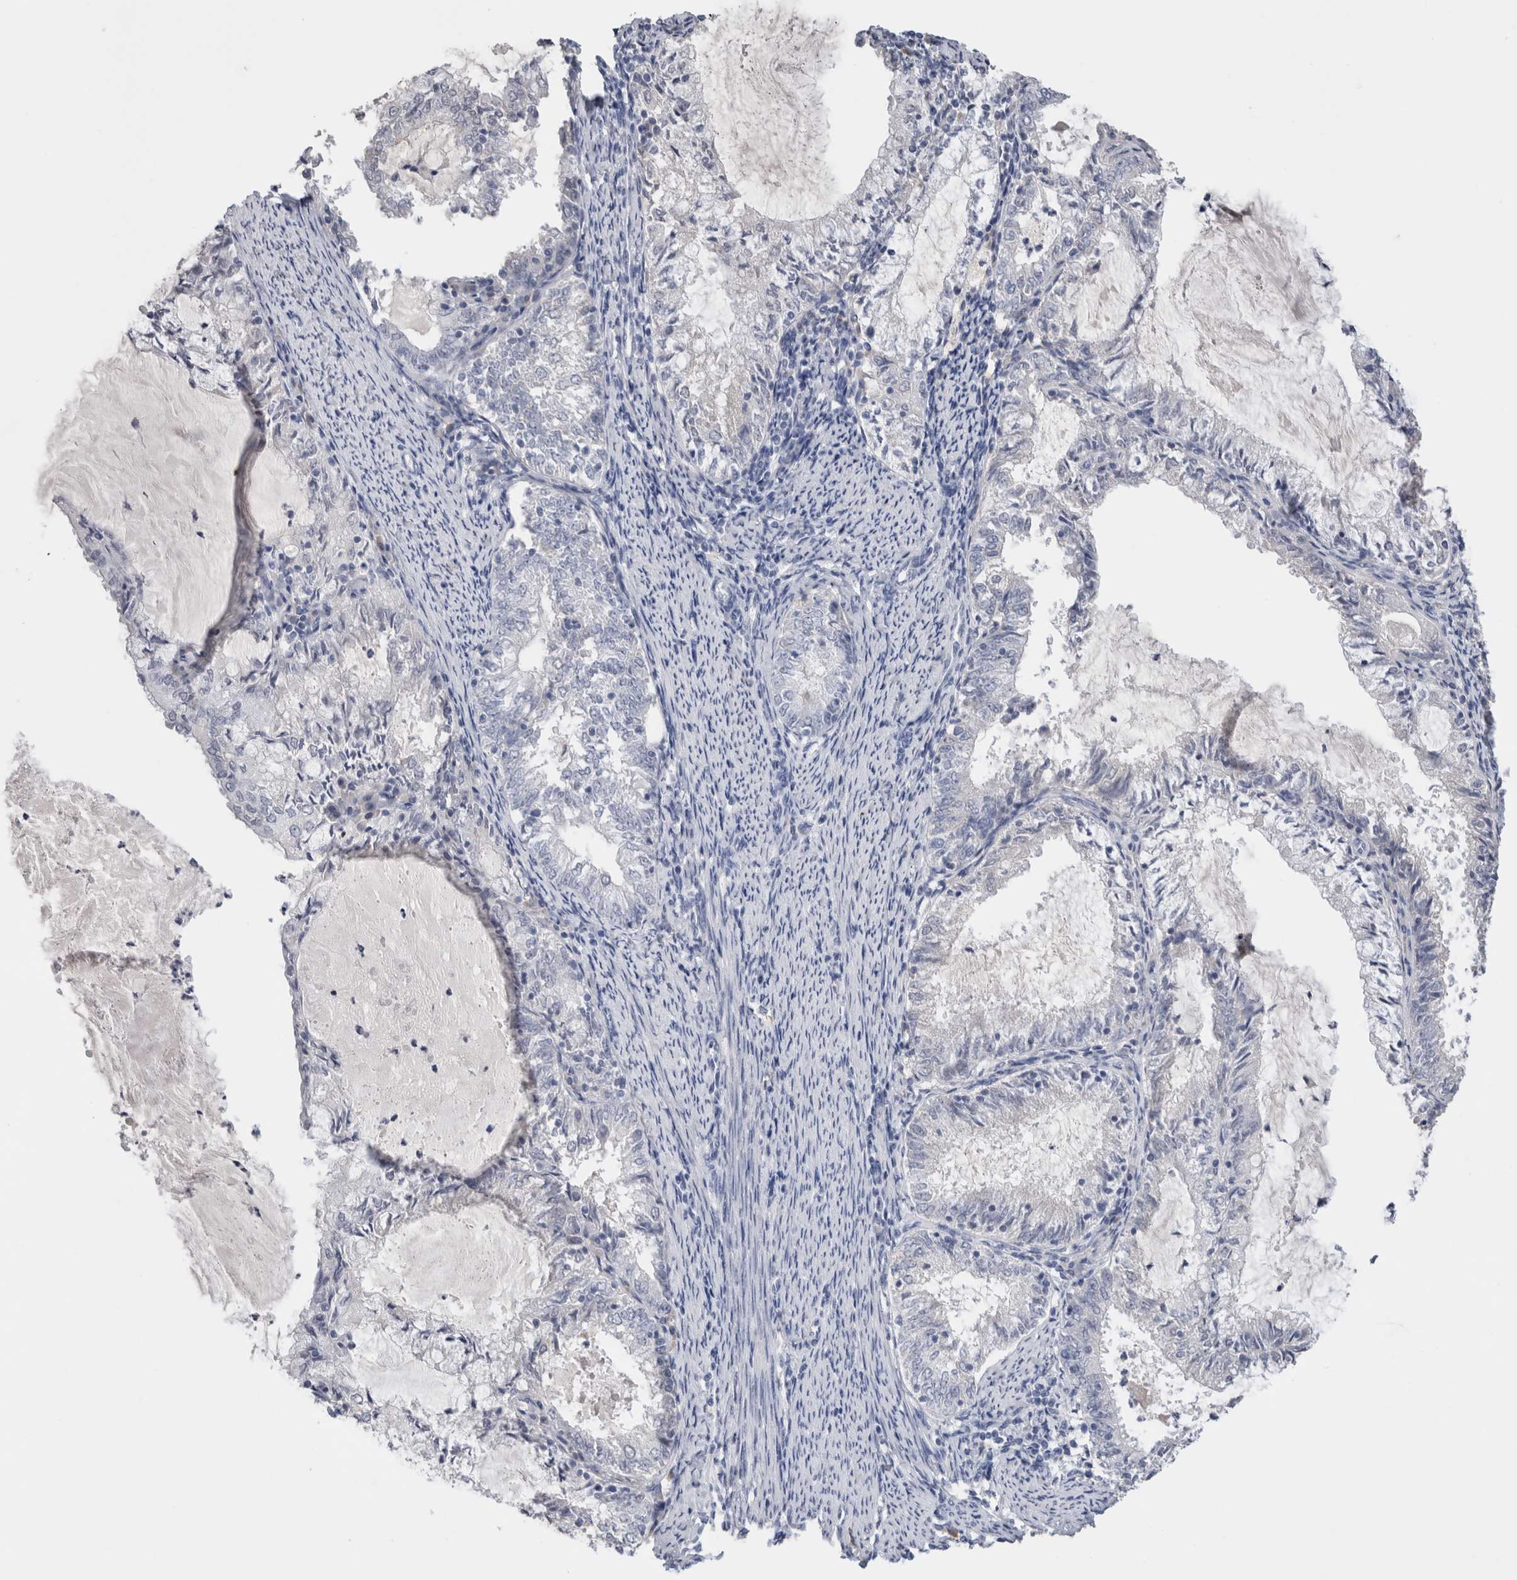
{"staining": {"intensity": "negative", "quantity": "none", "location": "none"}, "tissue": "endometrial cancer", "cell_type": "Tumor cells", "image_type": "cancer", "snomed": [{"axis": "morphology", "description": "Adenocarcinoma, NOS"}, {"axis": "topography", "description": "Endometrium"}], "caption": "Immunohistochemistry of human adenocarcinoma (endometrial) reveals no expression in tumor cells.", "gene": "FABP4", "patient": {"sex": "female", "age": 57}}